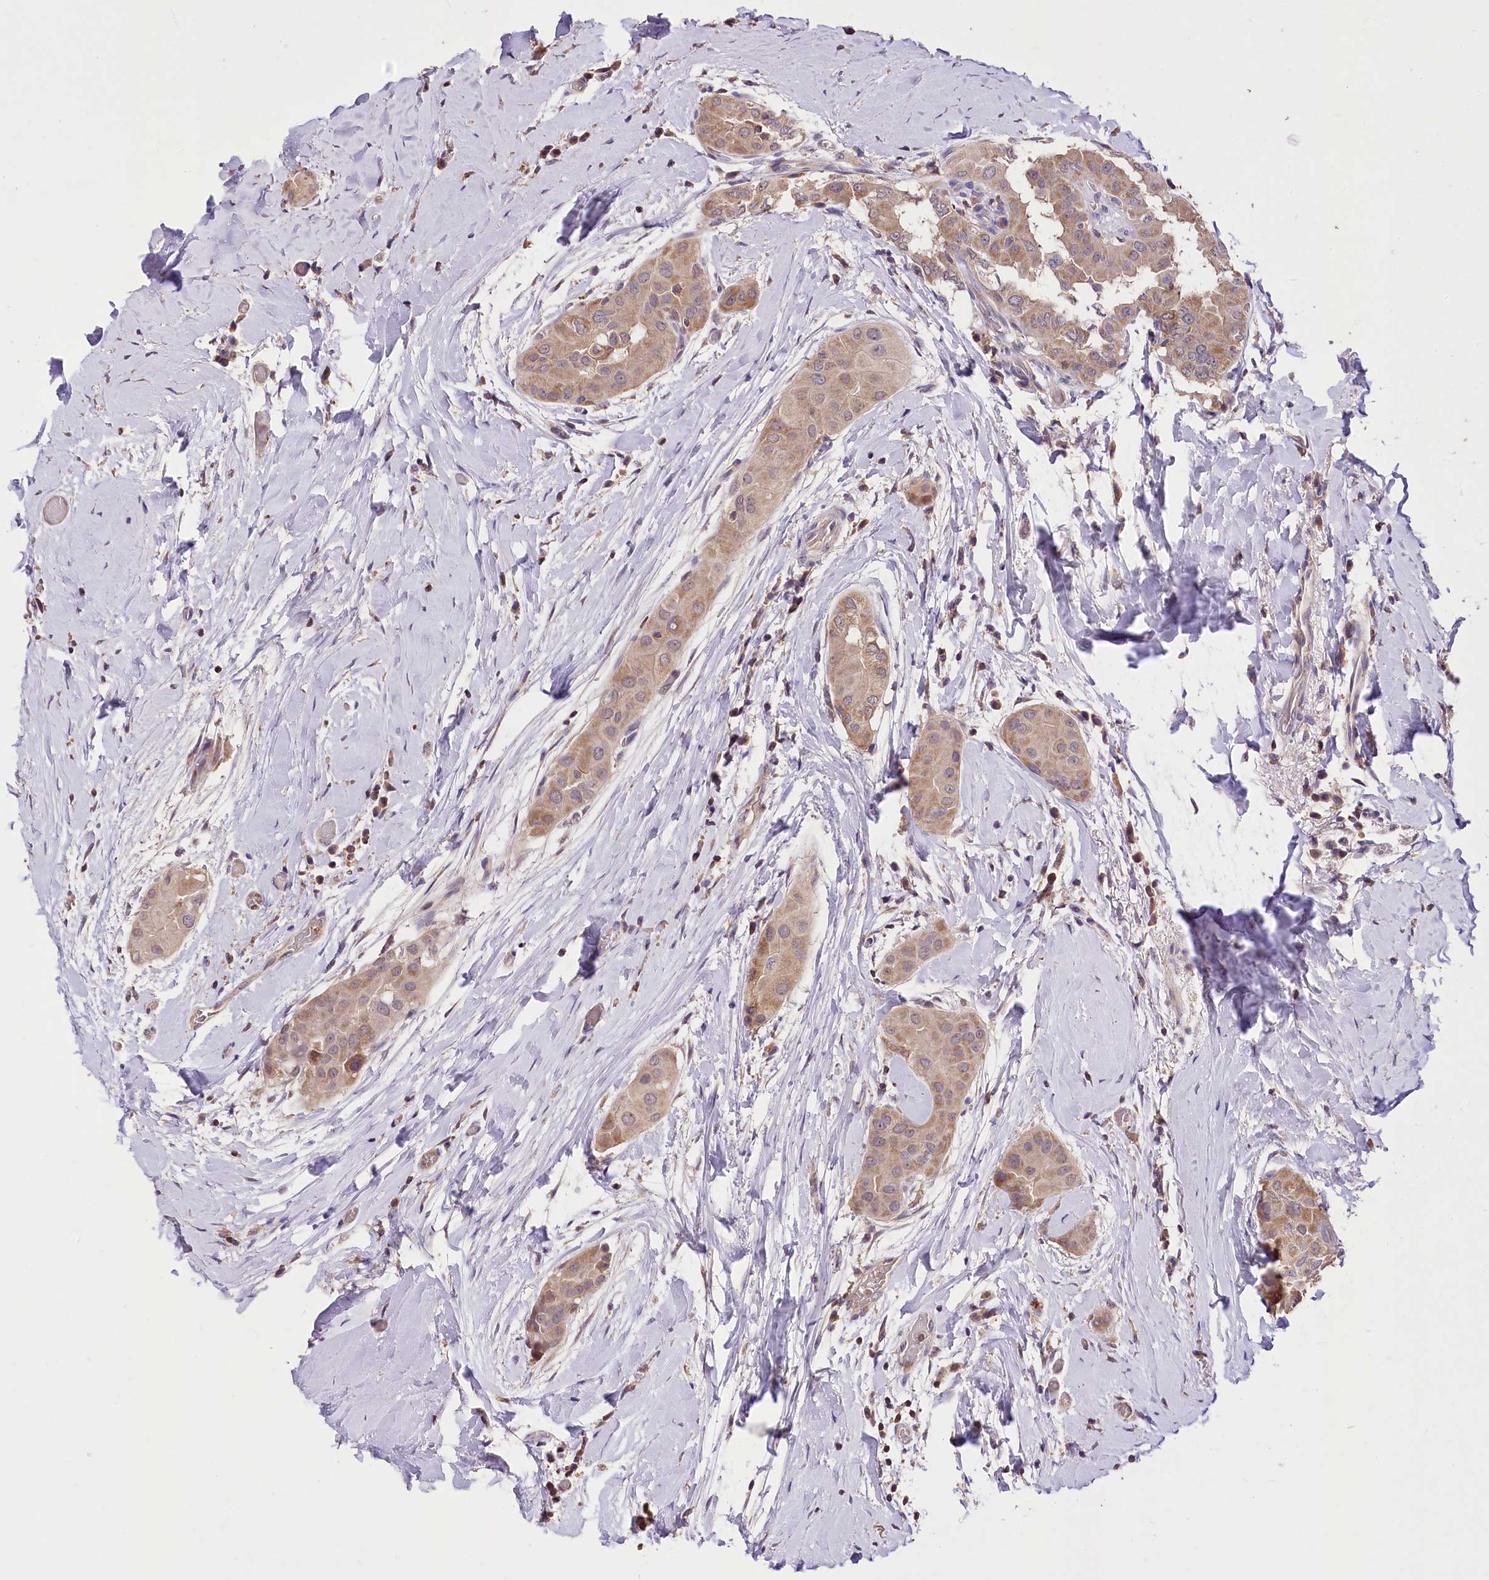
{"staining": {"intensity": "moderate", "quantity": ">75%", "location": "cytoplasmic/membranous"}, "tissue": "thyroid cancer", "cell_type": "Tumor cells", "image_type": "cancer", "snomed": [{"axis": "morphology", "description": "Papillary adenocarcinoma, NOS"}, {"axis": "topography", "description": "Thyroid gland"}], "caption": "Immunohistochemistry (DAB) staining of human papillary adenocarcinoma (thyroid) exhibits moderate cytoplasmic/membranous protein expression in about >75% of tumor cells. The protein is shown in brown color, while the nuclei are stained blue.", "gene": "SERGEF", "patient": {"sex": "male", "age": 33}}